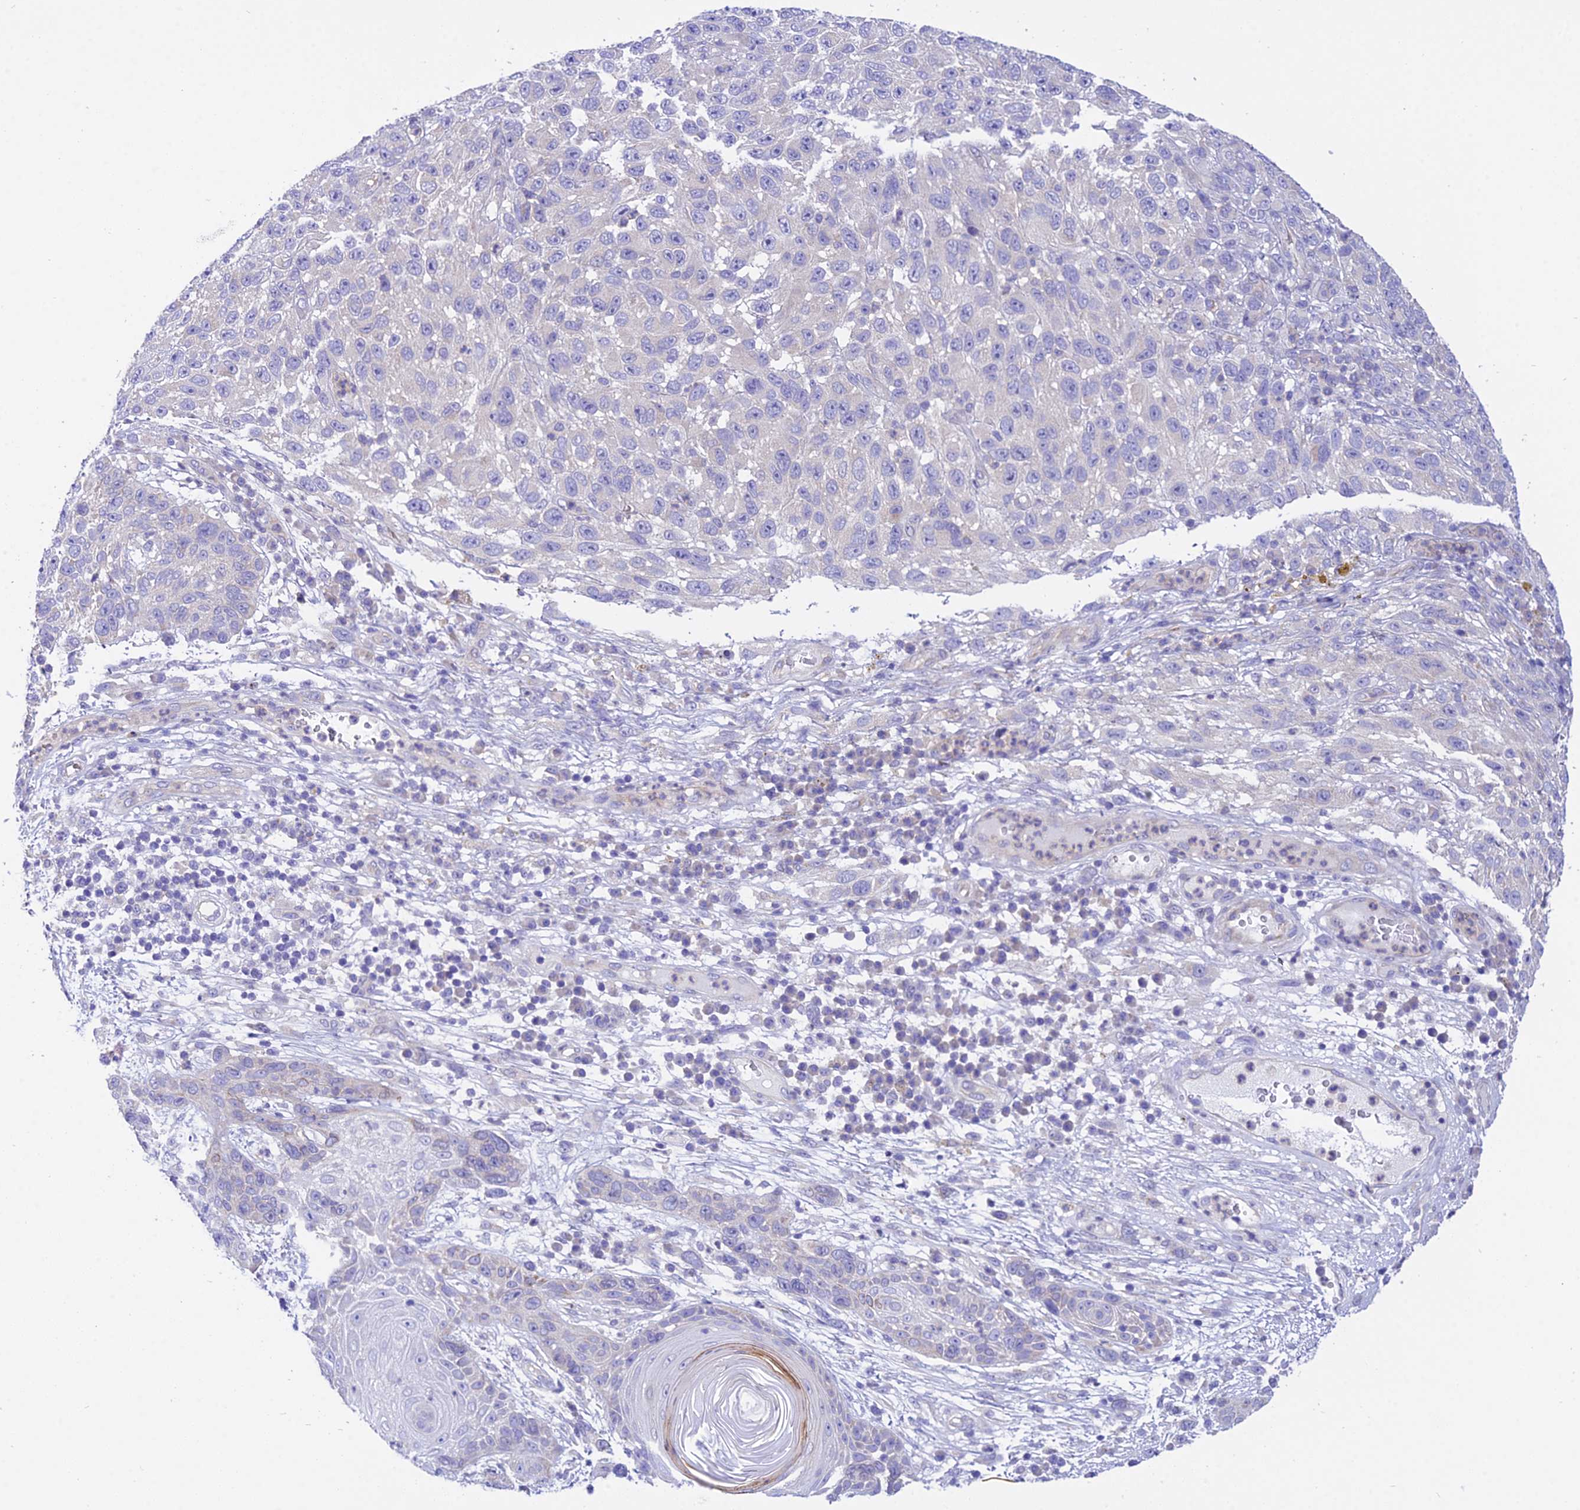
{"staining": {"intensity": "negative", "quantity": "none", "location": "none"}, "tissue": "melanoma", "cell_type": "Tumor cells", "image_type": "cancer", "snomed": [{"axis": "morphology", "description": "Malignant melanoma, NOS"}, {"axis": "topography", "description": "Skin"}], "caption": "Immunohistochemistry histopathology image of malignant melanoma stained for a protein (brown), which shows no positivity in tumor cells.", "gene": "TRIM43B", "patient": {"sex": "female", "age": 96}}